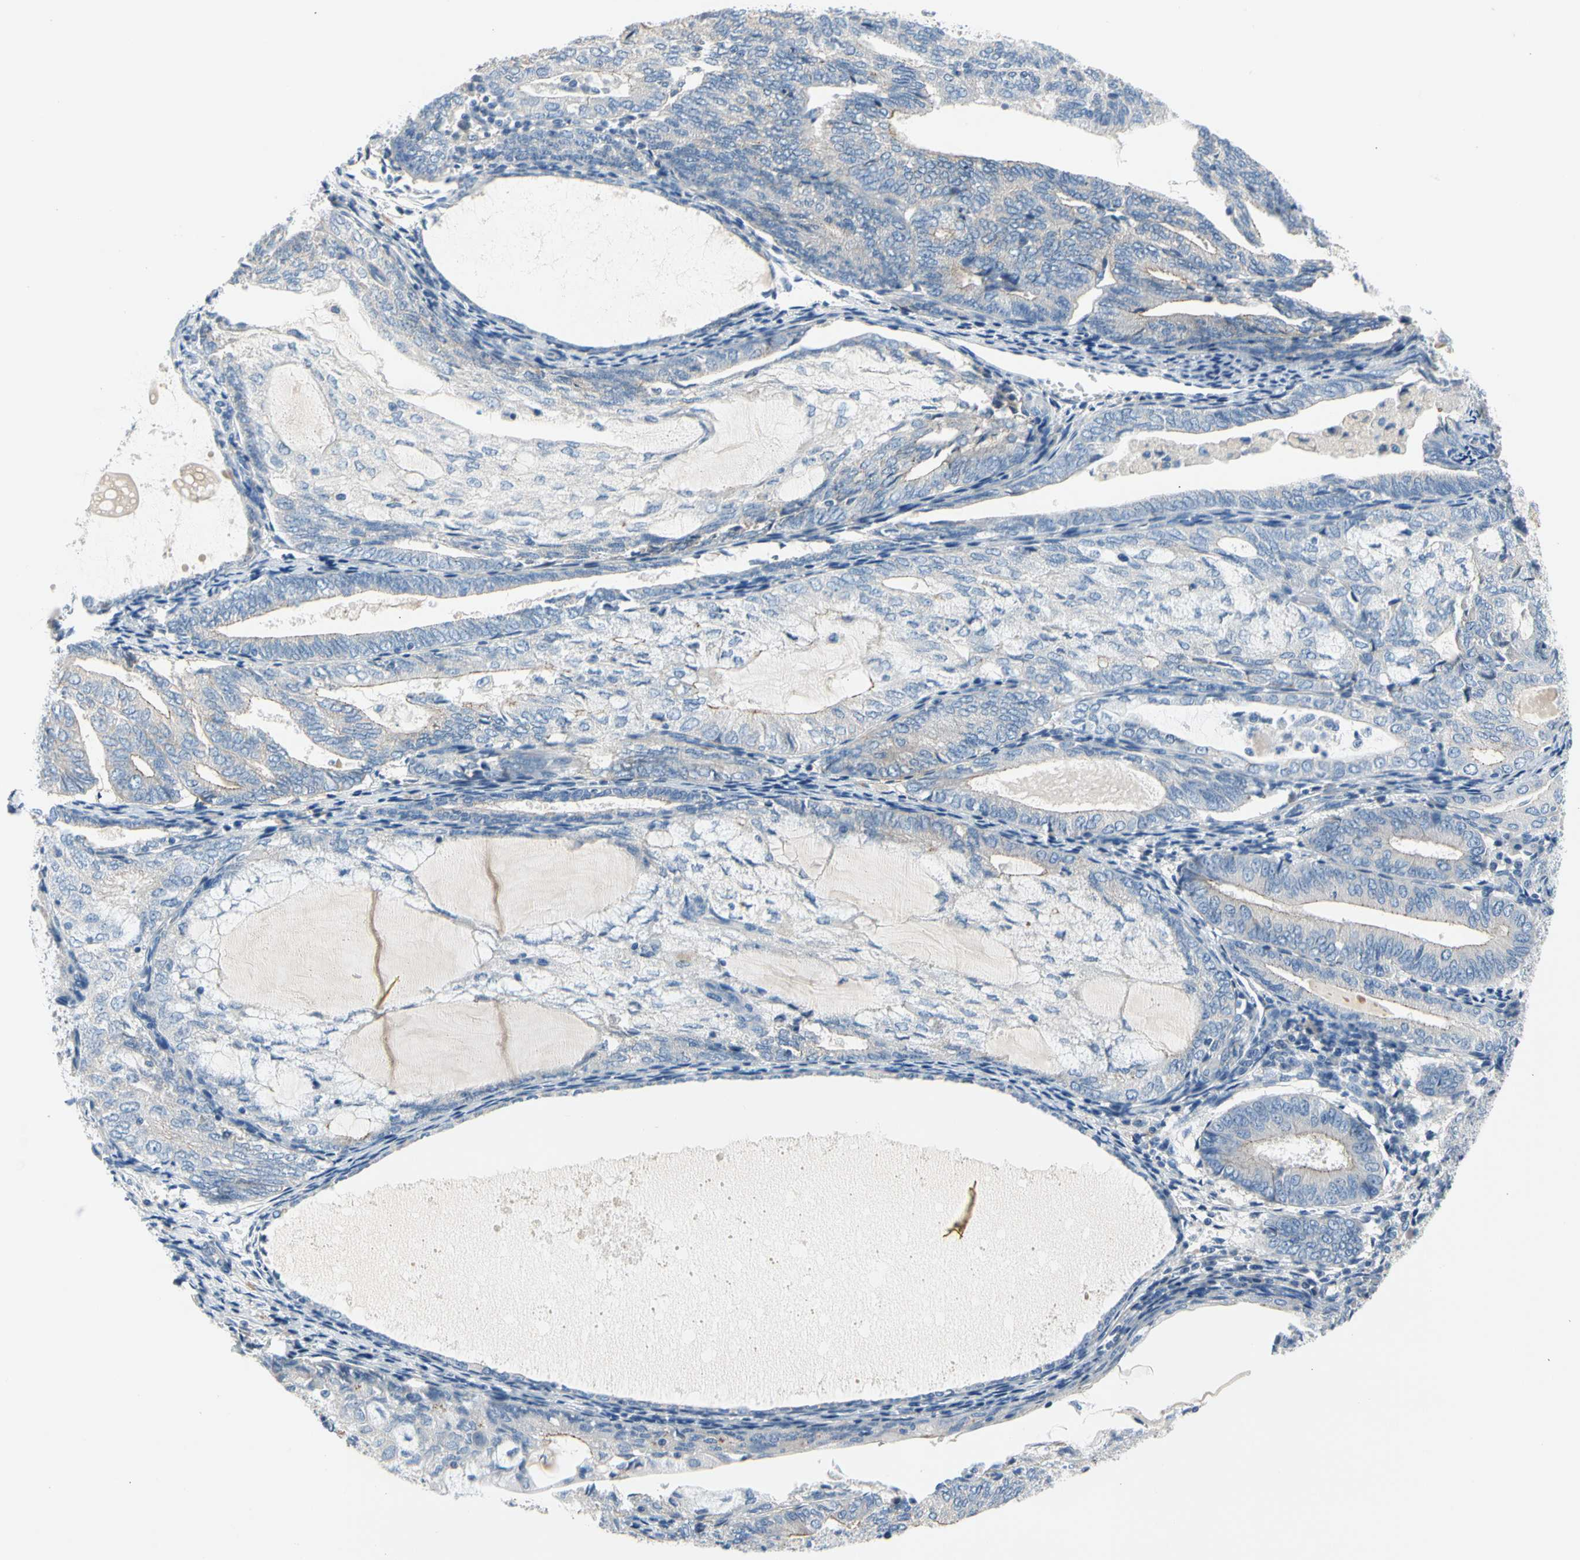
{"staining": {"intensity": "weak", "quantity": "25%-75%", "location": "cytoplasmic/membranous"}, "tissue": "endometrial cancer", "cell_type": "Tumor cells", "image_type": "cancer", "snomed": [{"axis": "morphology", "description": "Adenocarcinoma, NOS"}, {"axis": "topography", "description": "Endometrium"}], "caption": "This histopathology image demonstrates adenocarcinoma (endometrial) stained with immunohistochemistry (IHC) to label a protein in brown. The cytoplasmic/membranous of tumor cells show weak positivity for the protein. Nuclei are counter-stained blue.", "gene": "CA14", "patient": {"sex": "female", "age": 81}}